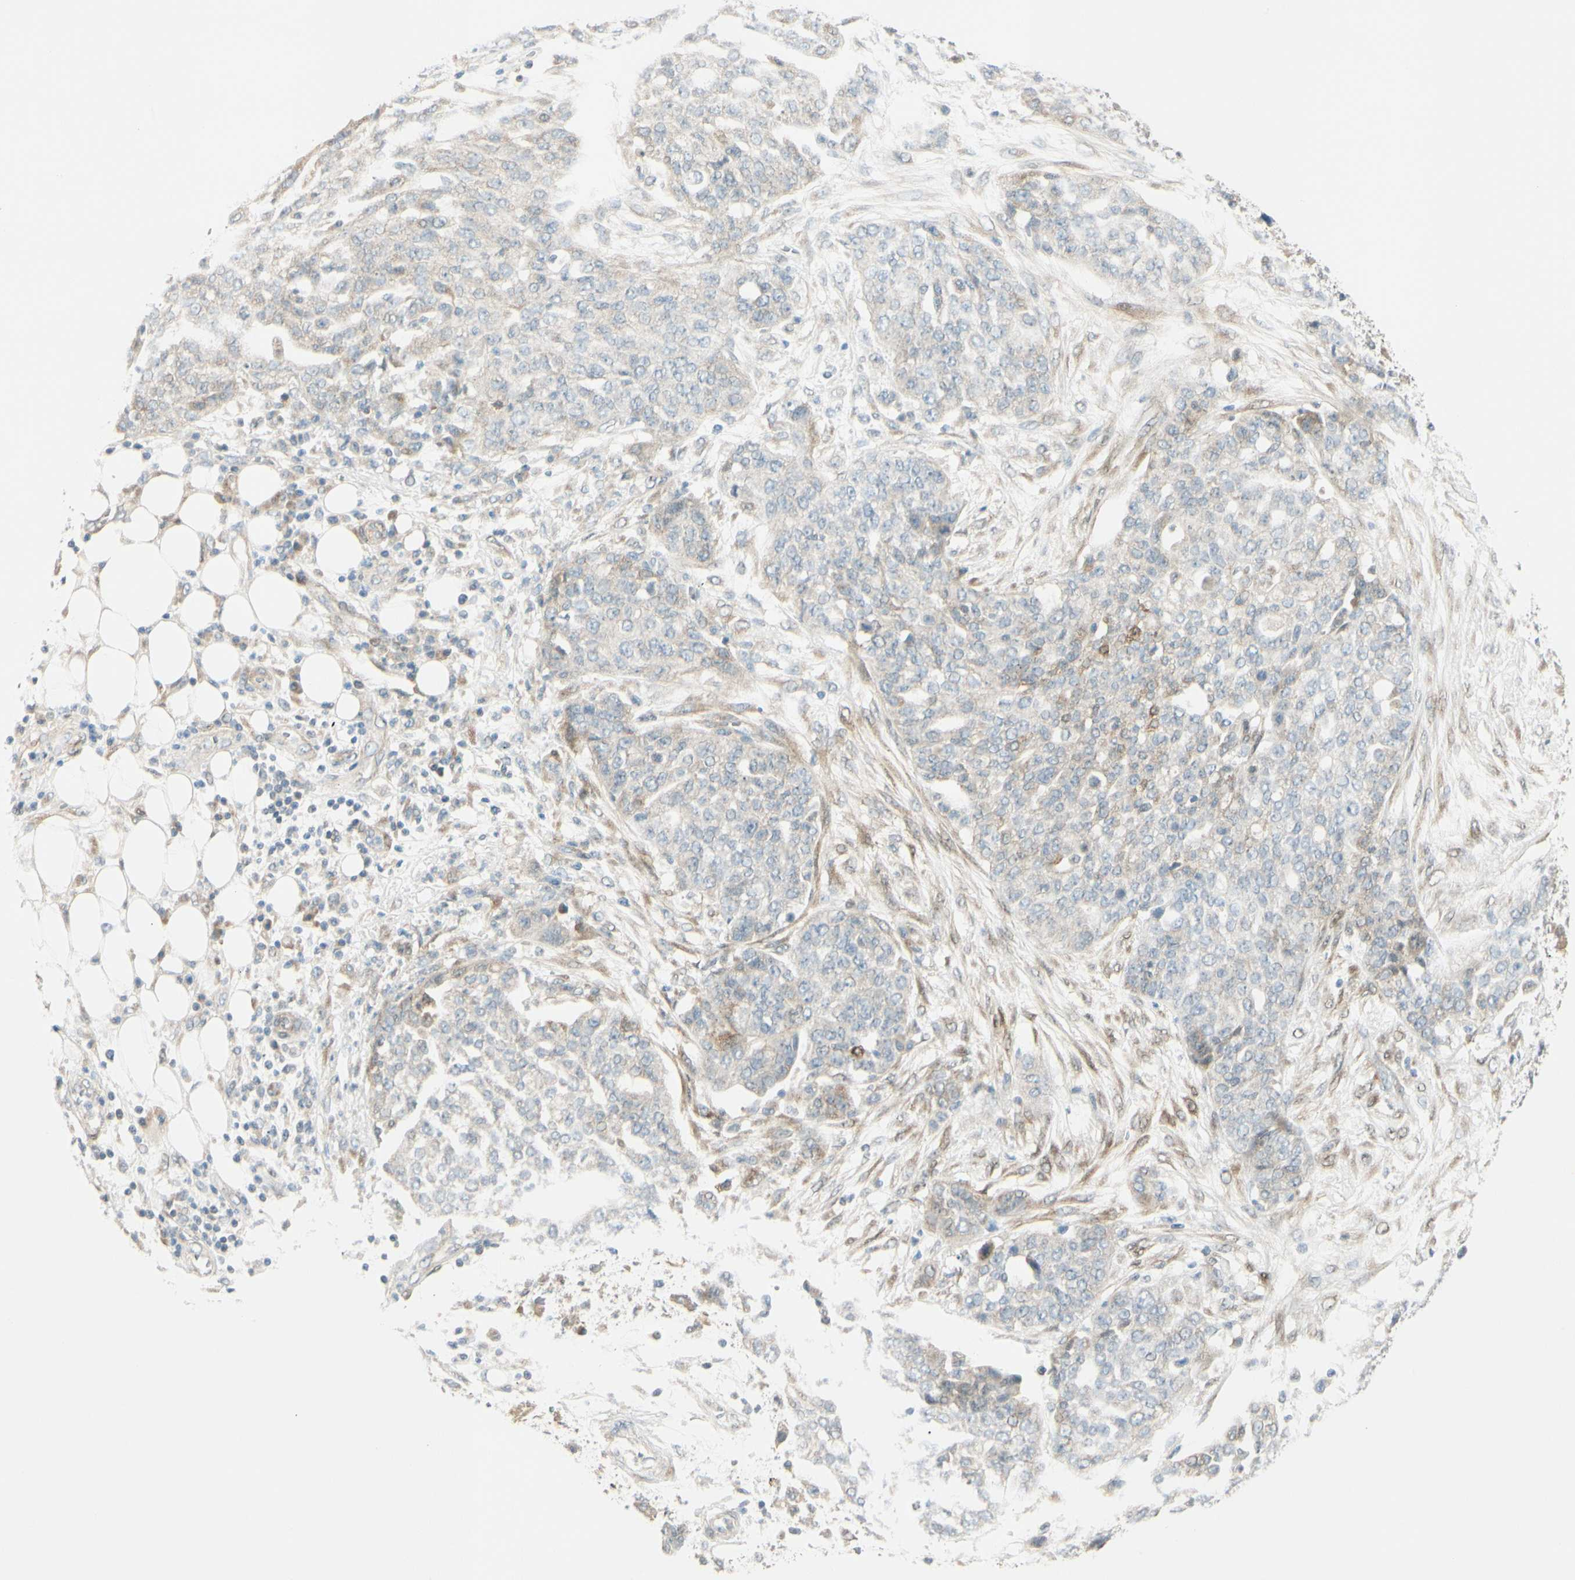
{"staining": {"intensity": "weak", "quantity": "<25%", "location": "cytoplasmic/membranous"}, "tissue": "ovarian cancer", "cell_type": "Tumor cells", "image_type": "cancer", "snomed": [{"axis": "morphology", "description": "Cystadenocarcinoma, serous, NOS"}, {"axis": "topography", "description": "Soft tissue"}, {"axis": "topography", "description": "Ovary"}], "caption": "Tumor cells show no significant protein expression in ovarian cancer.", "gene": "FHL2", "patient": {"sex": "female", "age": 57}}